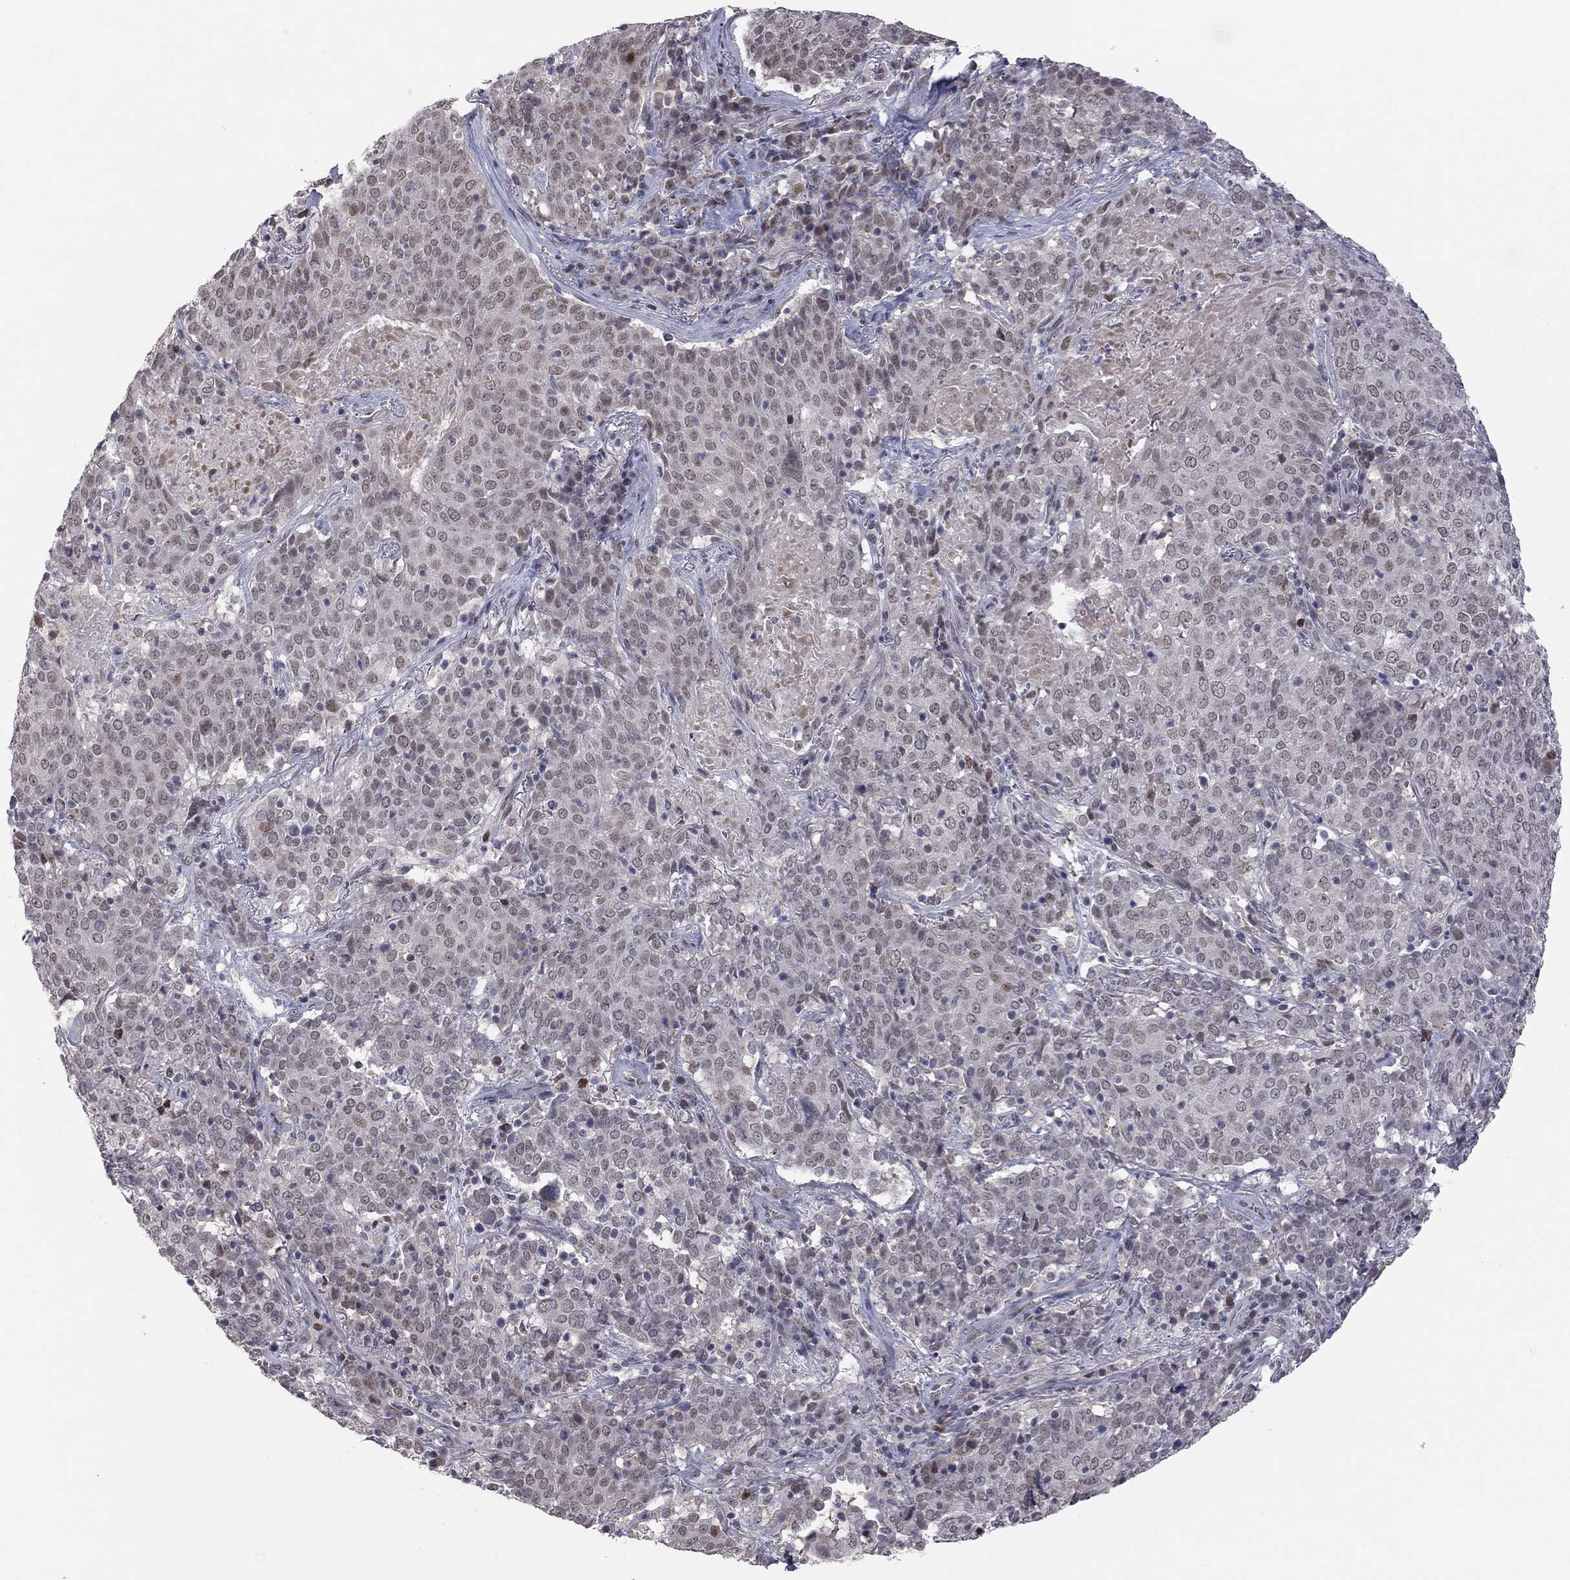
{"staining": {"intensity": "weak", "quantity": "<25%", "location": "nuclear"}, "tissue": "lung cancer", "cell_type": "Tumor cells", "image_type": "cancer", "snomed": [{"axis": "morphology", "description": "Squamous cell carcinoma, NOS"}, {"axis": "topography", "description": "Lung"}], "caption": "Immunohistochemical staining of squamous cell carcinoma (lung) demonstrates no significant positivity in tumor cells.", "gene": "MC3R", "patient": {"sex": "male", "age": 82}}